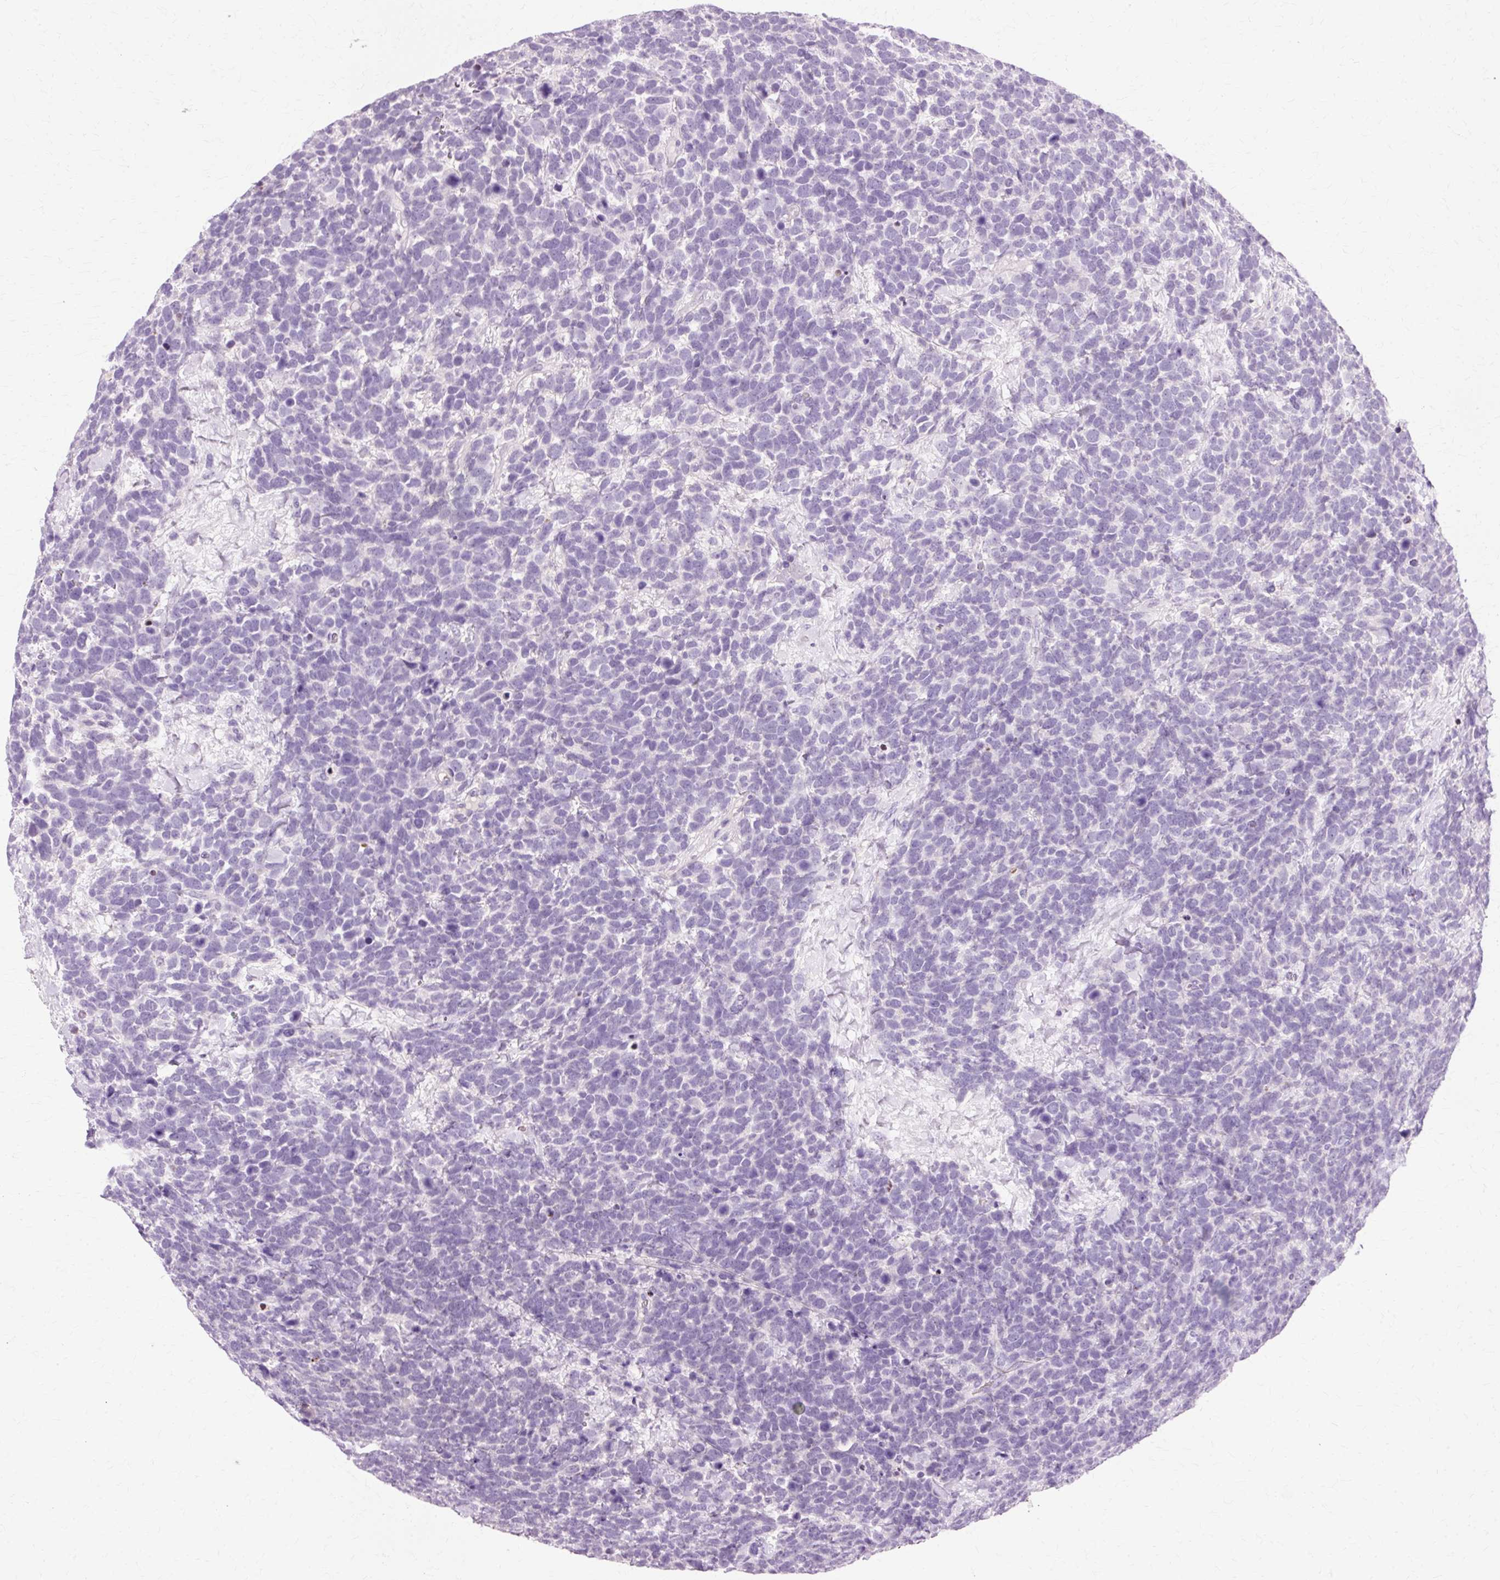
{"staining": {"intensity": "negative", "quantity": "none", "location": "none"}, "tissue": "urothelial cancer", "cell_type": "Tumor cells", "image_type": "cancer", "snomed": [{"axis": "morphology", "description": "Urothelial carcinoma, High grade"}, {"axis": "topography", "description": "Urinary bladder"}], "caption": "There is no significant expression in tumor cells of urothelial cancer.", "gene": "VN1R2", "patient": {"sex": "female", "age": 82}}